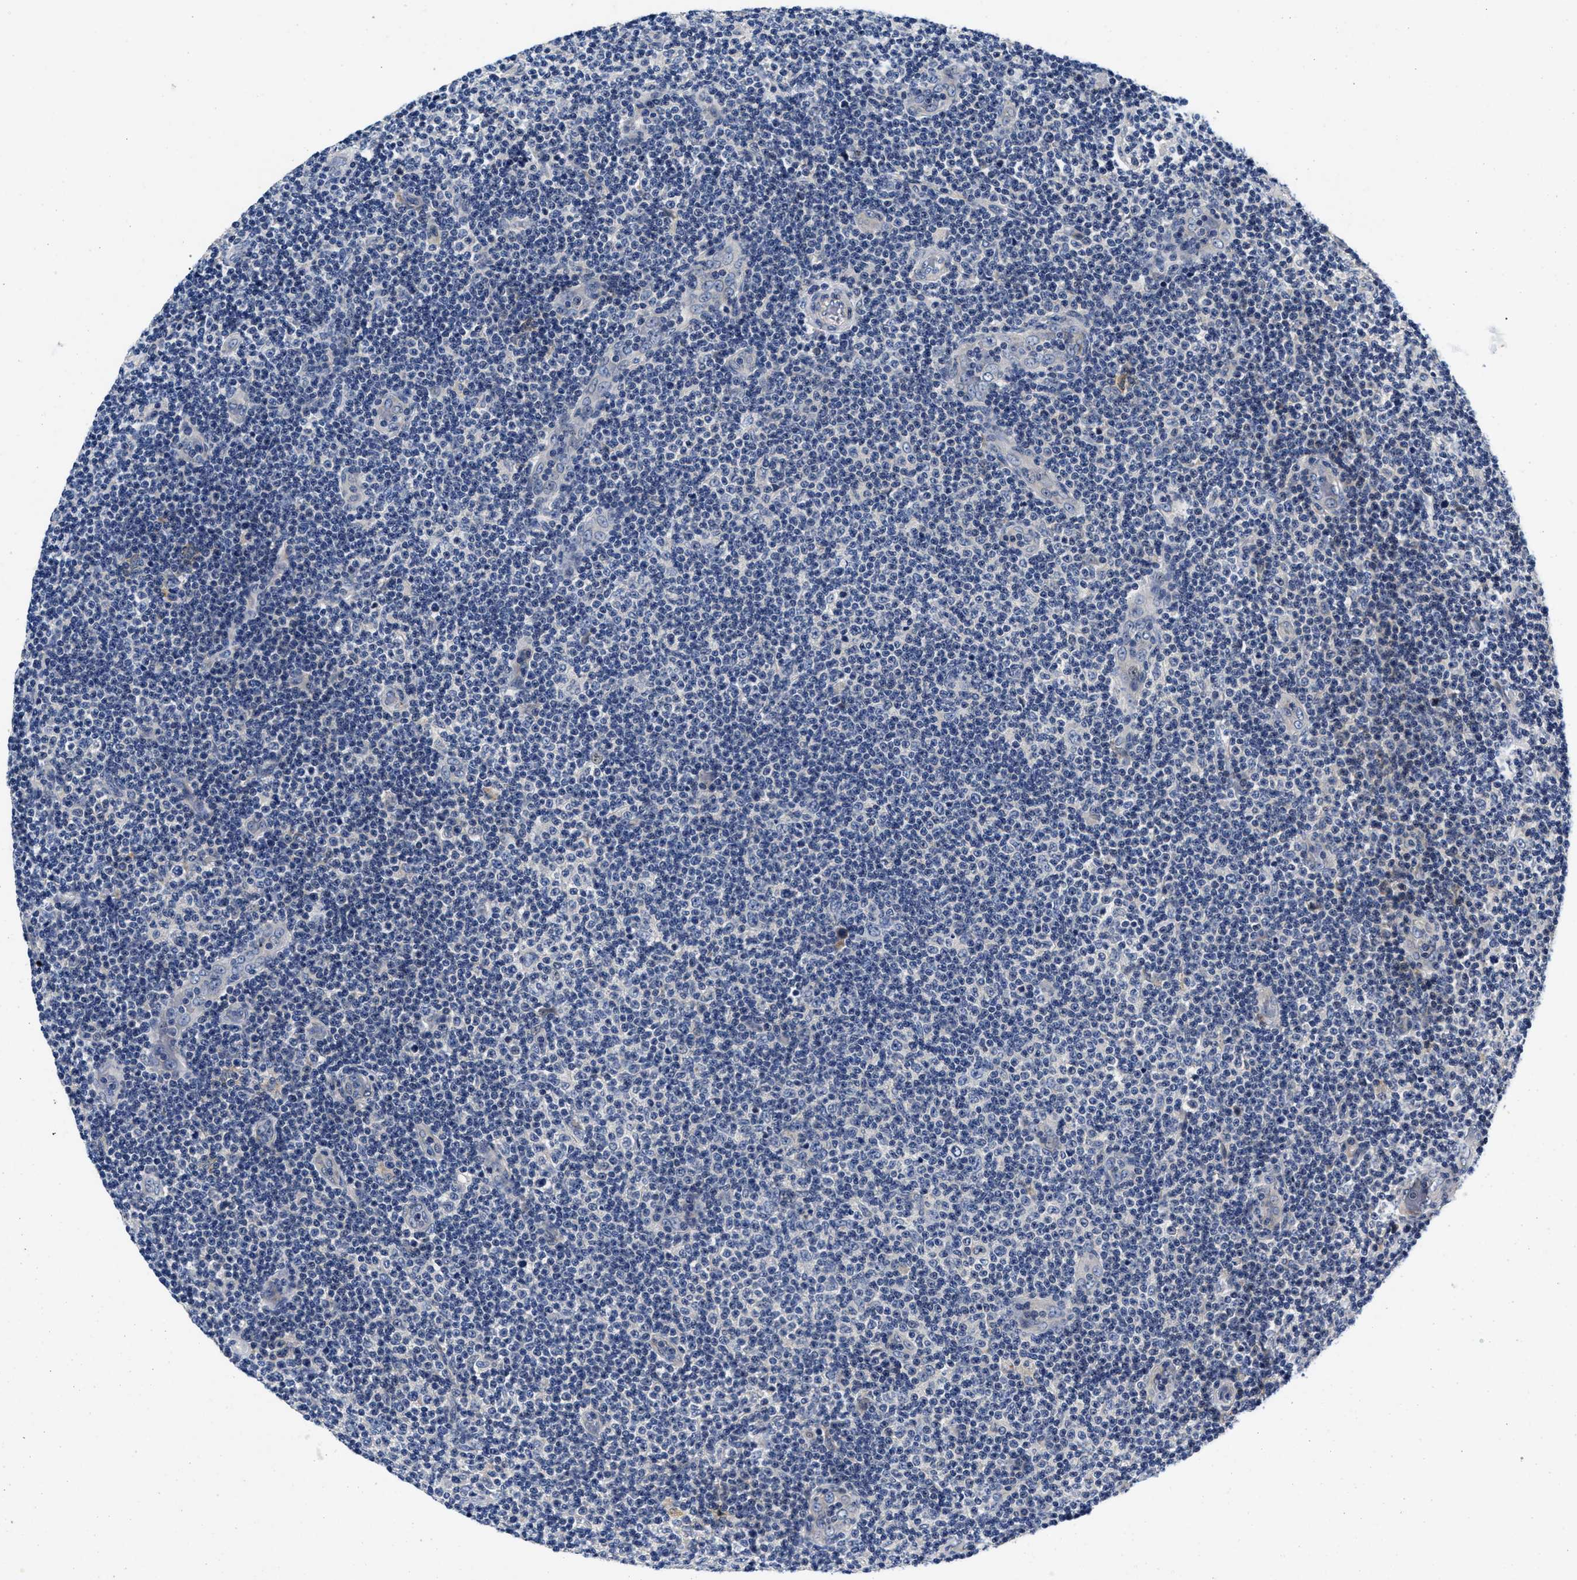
{"staining": {"intensity": "negative", "quantity": "none", "location": "none"}, "tissue": "lymphoma", "cell_type": "Tumor cells", "image_type": "cancer", "snomed": [{"axis": "morphology", "description": "Malignant lymphoma, non-Hodgkin's type, Low grade"}, {"axis": "topography", "description": "Lymph node"}], "caption": "The photomicrograph exhibits no staining of tumor cells in lymphoma.", "gene": "LAD1", "patient": {"sex": "male", "age": 83}}